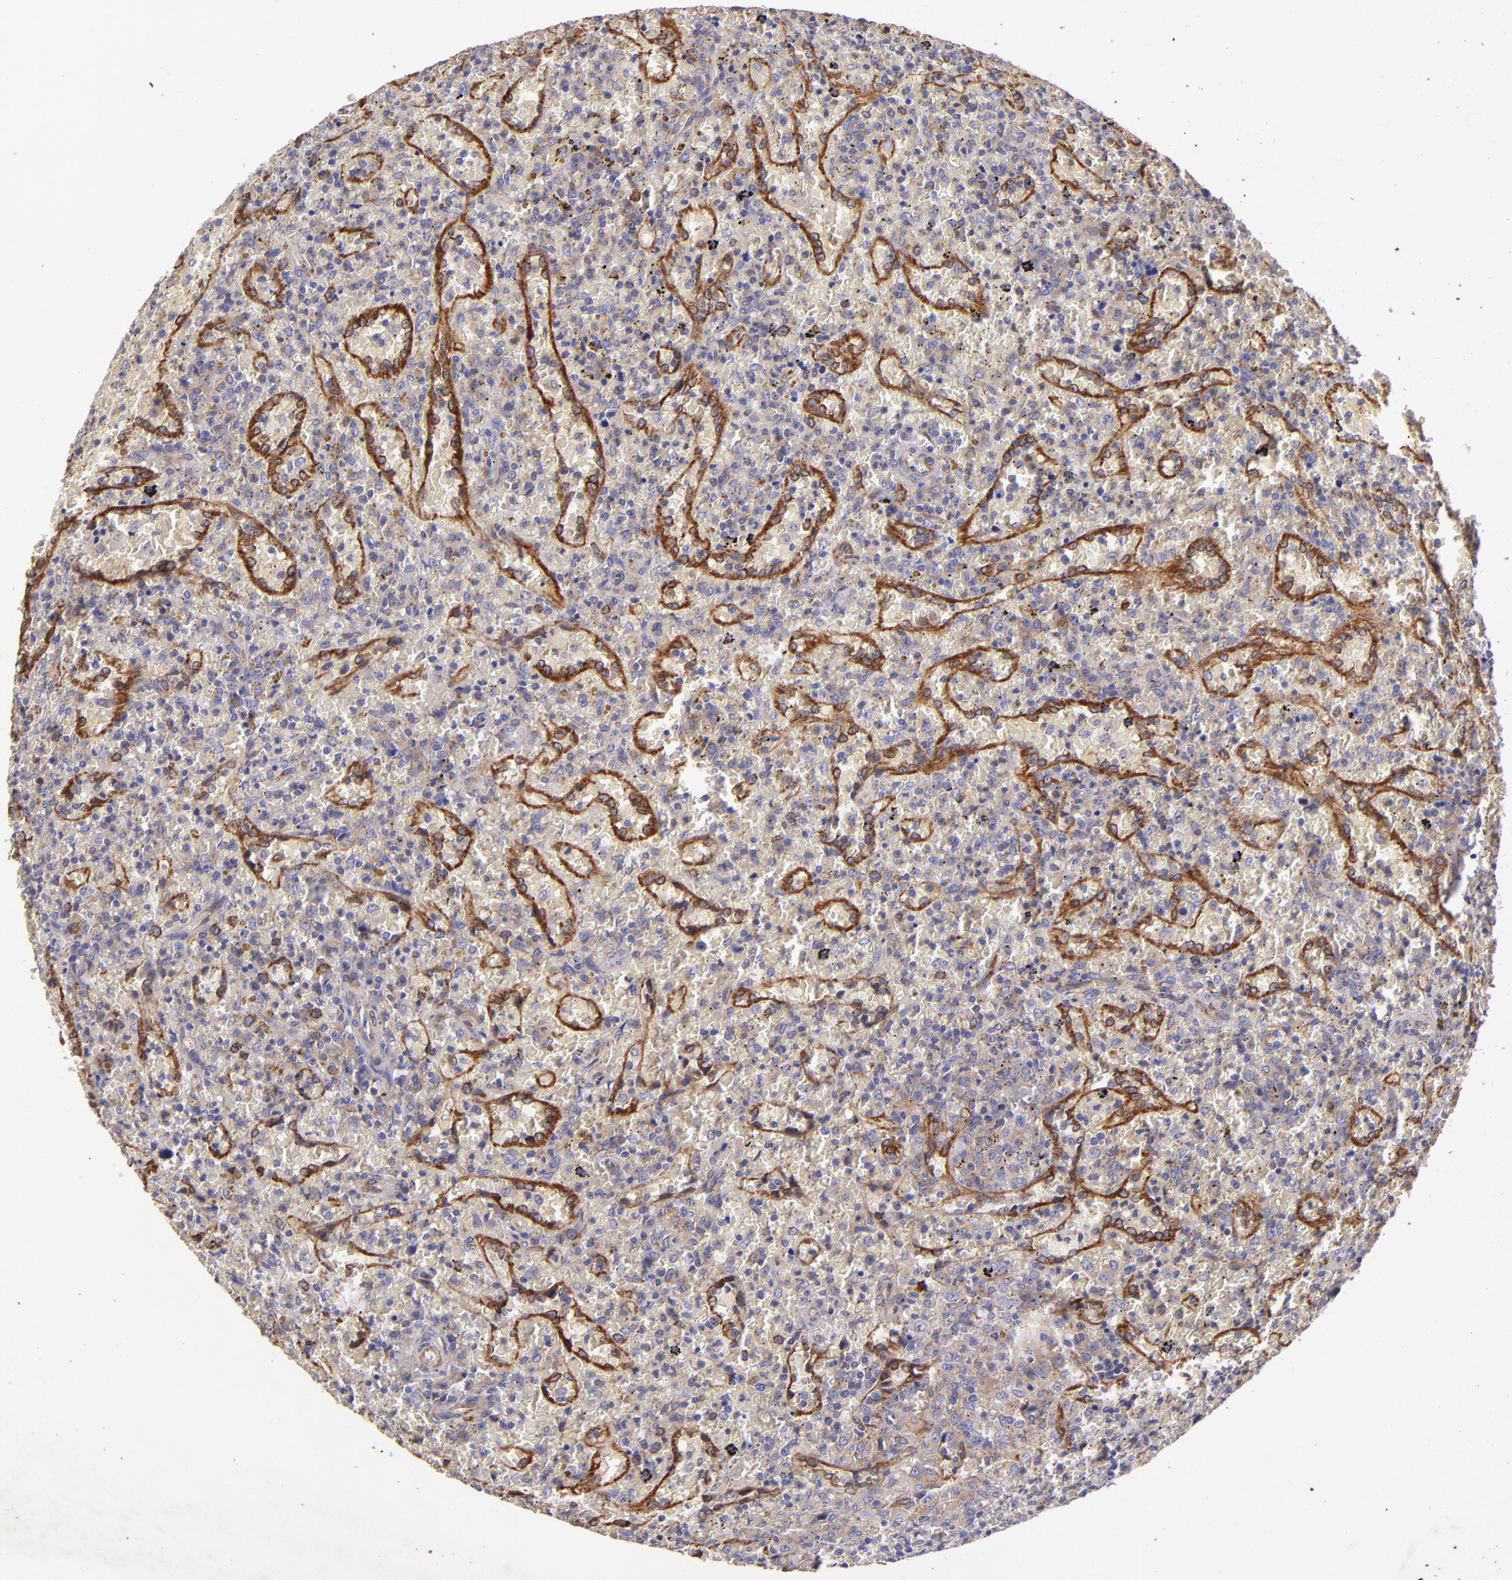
{"staining": {"intensity": "negative", "quantity": "none", "location": "none"}, "tissue": "lymphoma", "cell_type": "Tumor cells", "image_type": "cancer", "snomed": [{"axis": "morphology", "description": "Malignant lymphoma, non-Hodgkin's type, High grade"}, {"axis": "topography", "description": "Spleen"}, {"axis": "topography", "description": "Lymph node"}], "caption": "Histopathology image shows no significant protein expression in tumor cells of lymphoma.", "gene": "RET", "patient": {"sex": "female", "age": 70}}